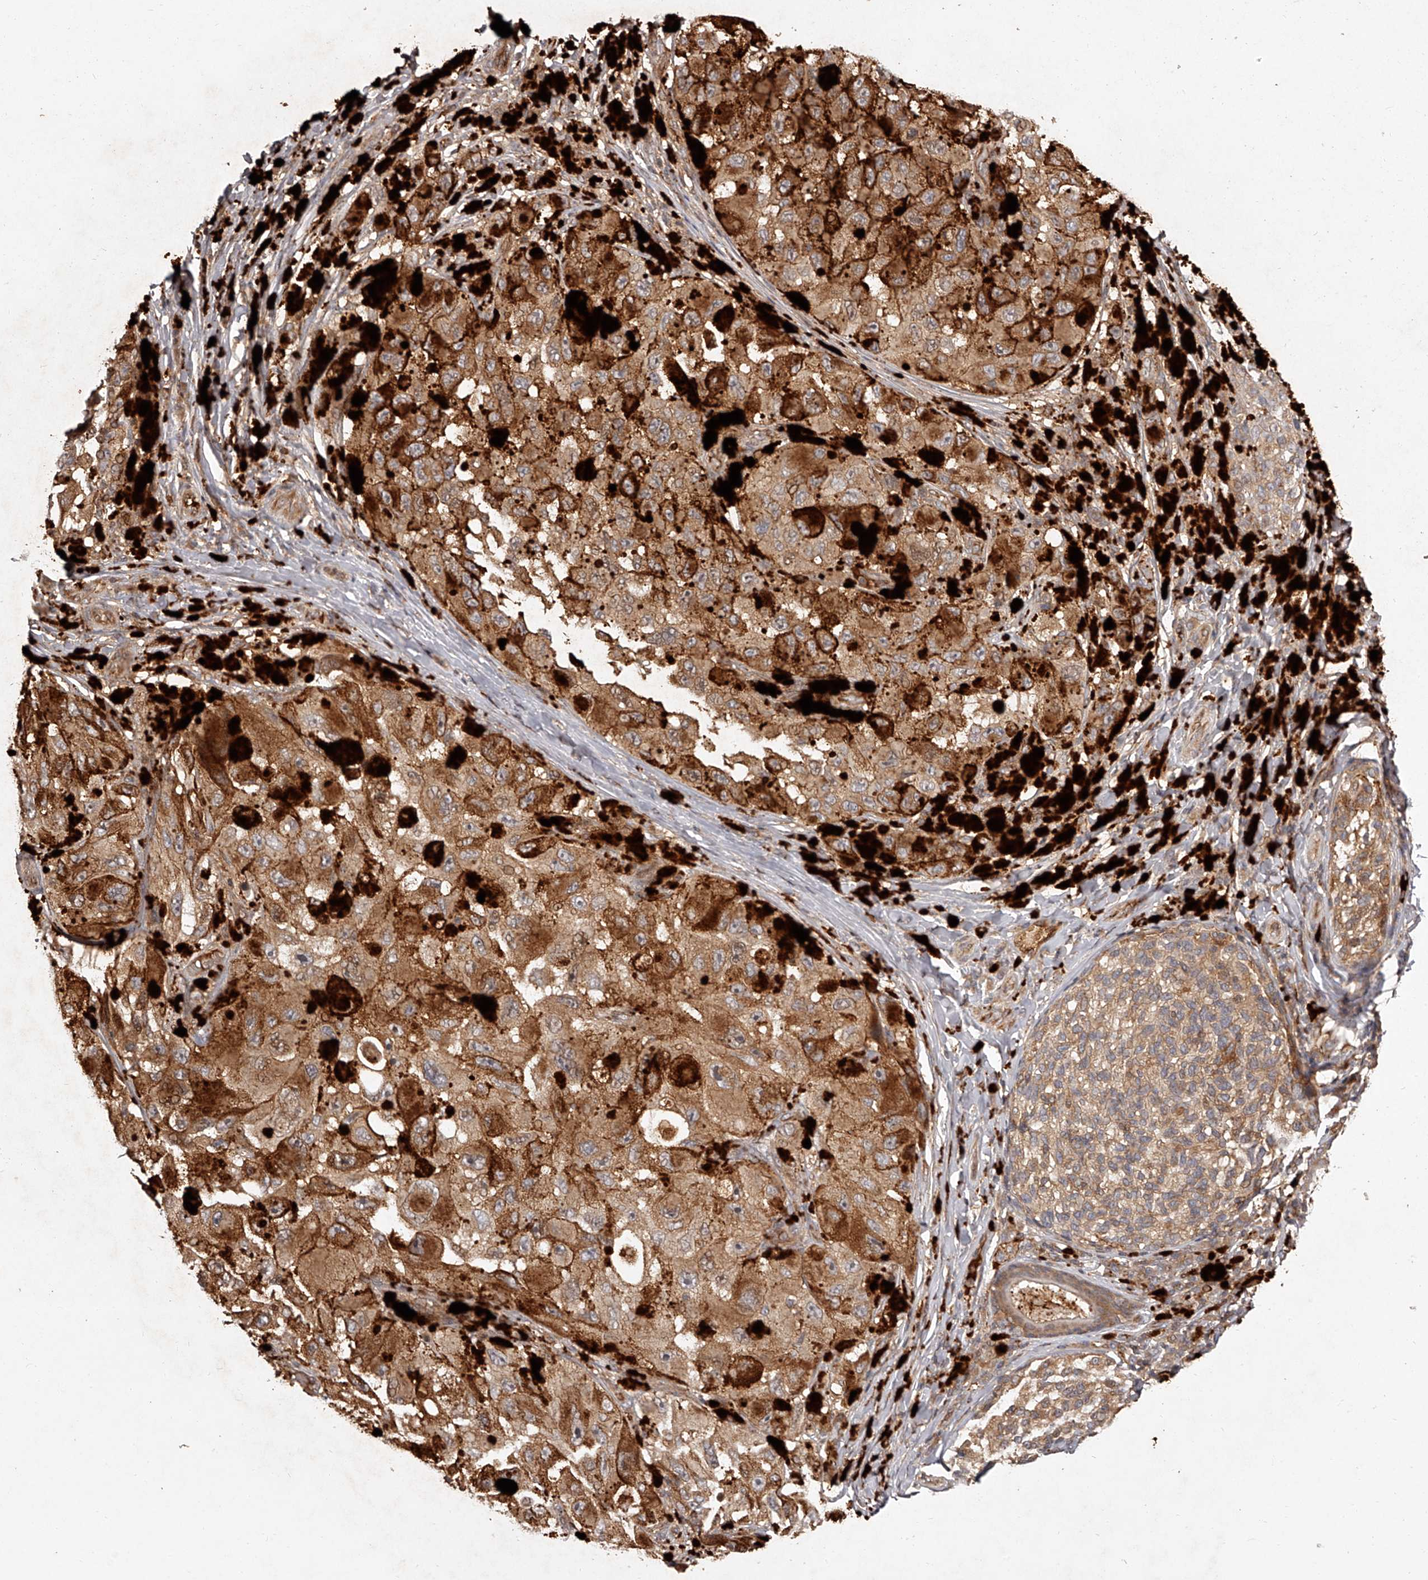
{"staining": {"intensity": "weak", "quantity": ">75%", "location": "cytoplasmic/membranous"}, "tissue": "melanoma", "cell_type": "Tumor cells", "image_type": "cancer", "snomed": [{"axis": "morphology", "description": "Malignant melanoma, NOS"}, {"axis": "topography", "description": "Skin"}], "caption": "Weak cytoplasmic/membranous protein expression is identified in approximately >75% of tumor cells in malignant melanoma. The staining is performed using DAB brown chromogen to label protein expression. The nuclei are counter-stained blue using hematoxylin.", "gene": "CRYZL1", "patient": {"sex": "female", "age": 73}}